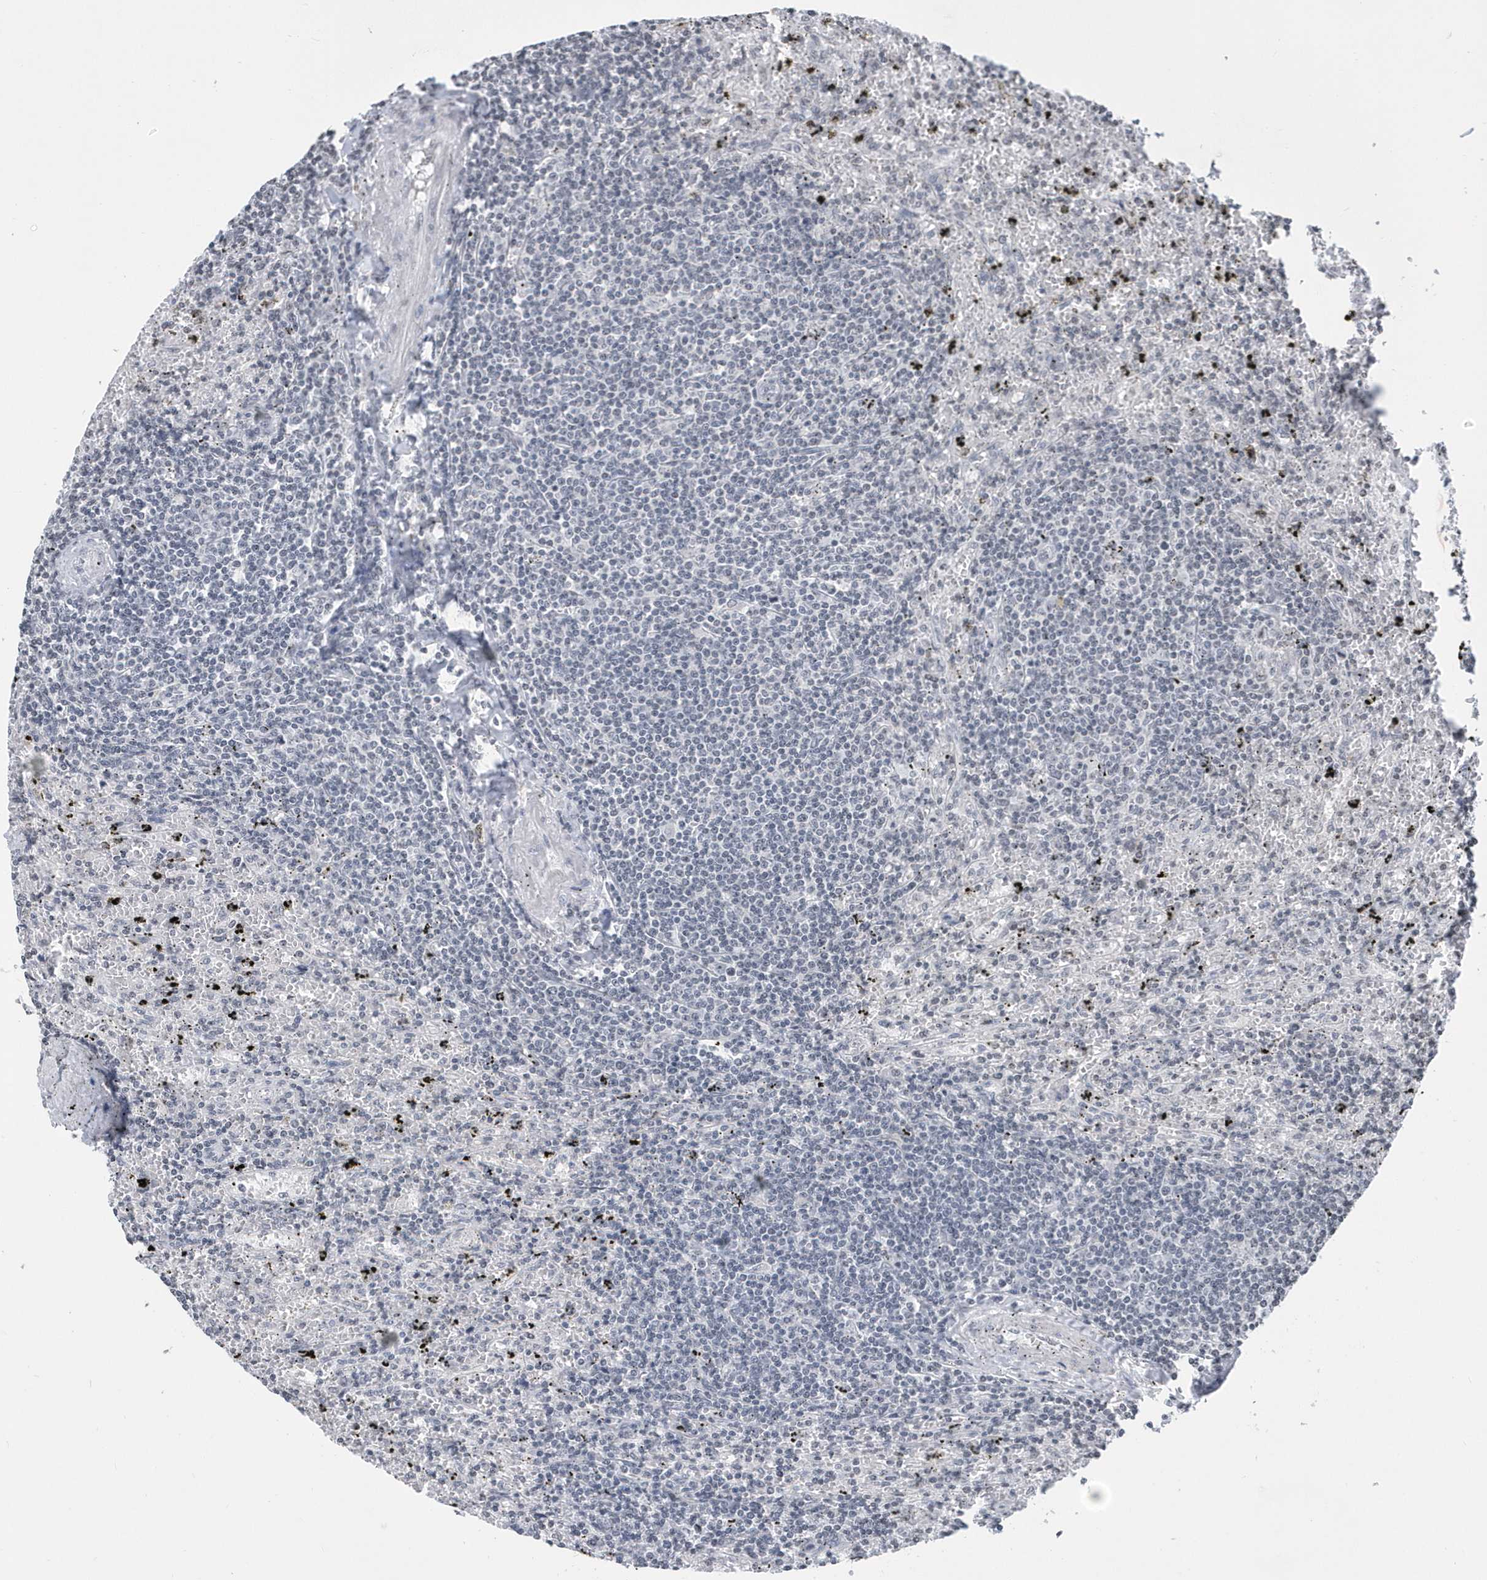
{"staining": {"intensity": "negative", "quantity": "none", "location": "none"}, "tissue": "lymphoma", "cell_type": "Tumor cells", "image_type": "cancer", "snomed": [{"axis": "morphology", "description": "Malignant lymphoma, non-Hodgkin's type, Low grade"}, {"axis": "topography", "description": "Spleen"}], "caption": "Lymphoma was stained to show a protein in brown. There is no significant expression in tumor cells. (DAB (3,3'-diaminobenzidine) IHC visualized using brightfield microscopy, high magnification).", "gene": "VWA5B2", "patient": {"sex": "male", "age": 76}}